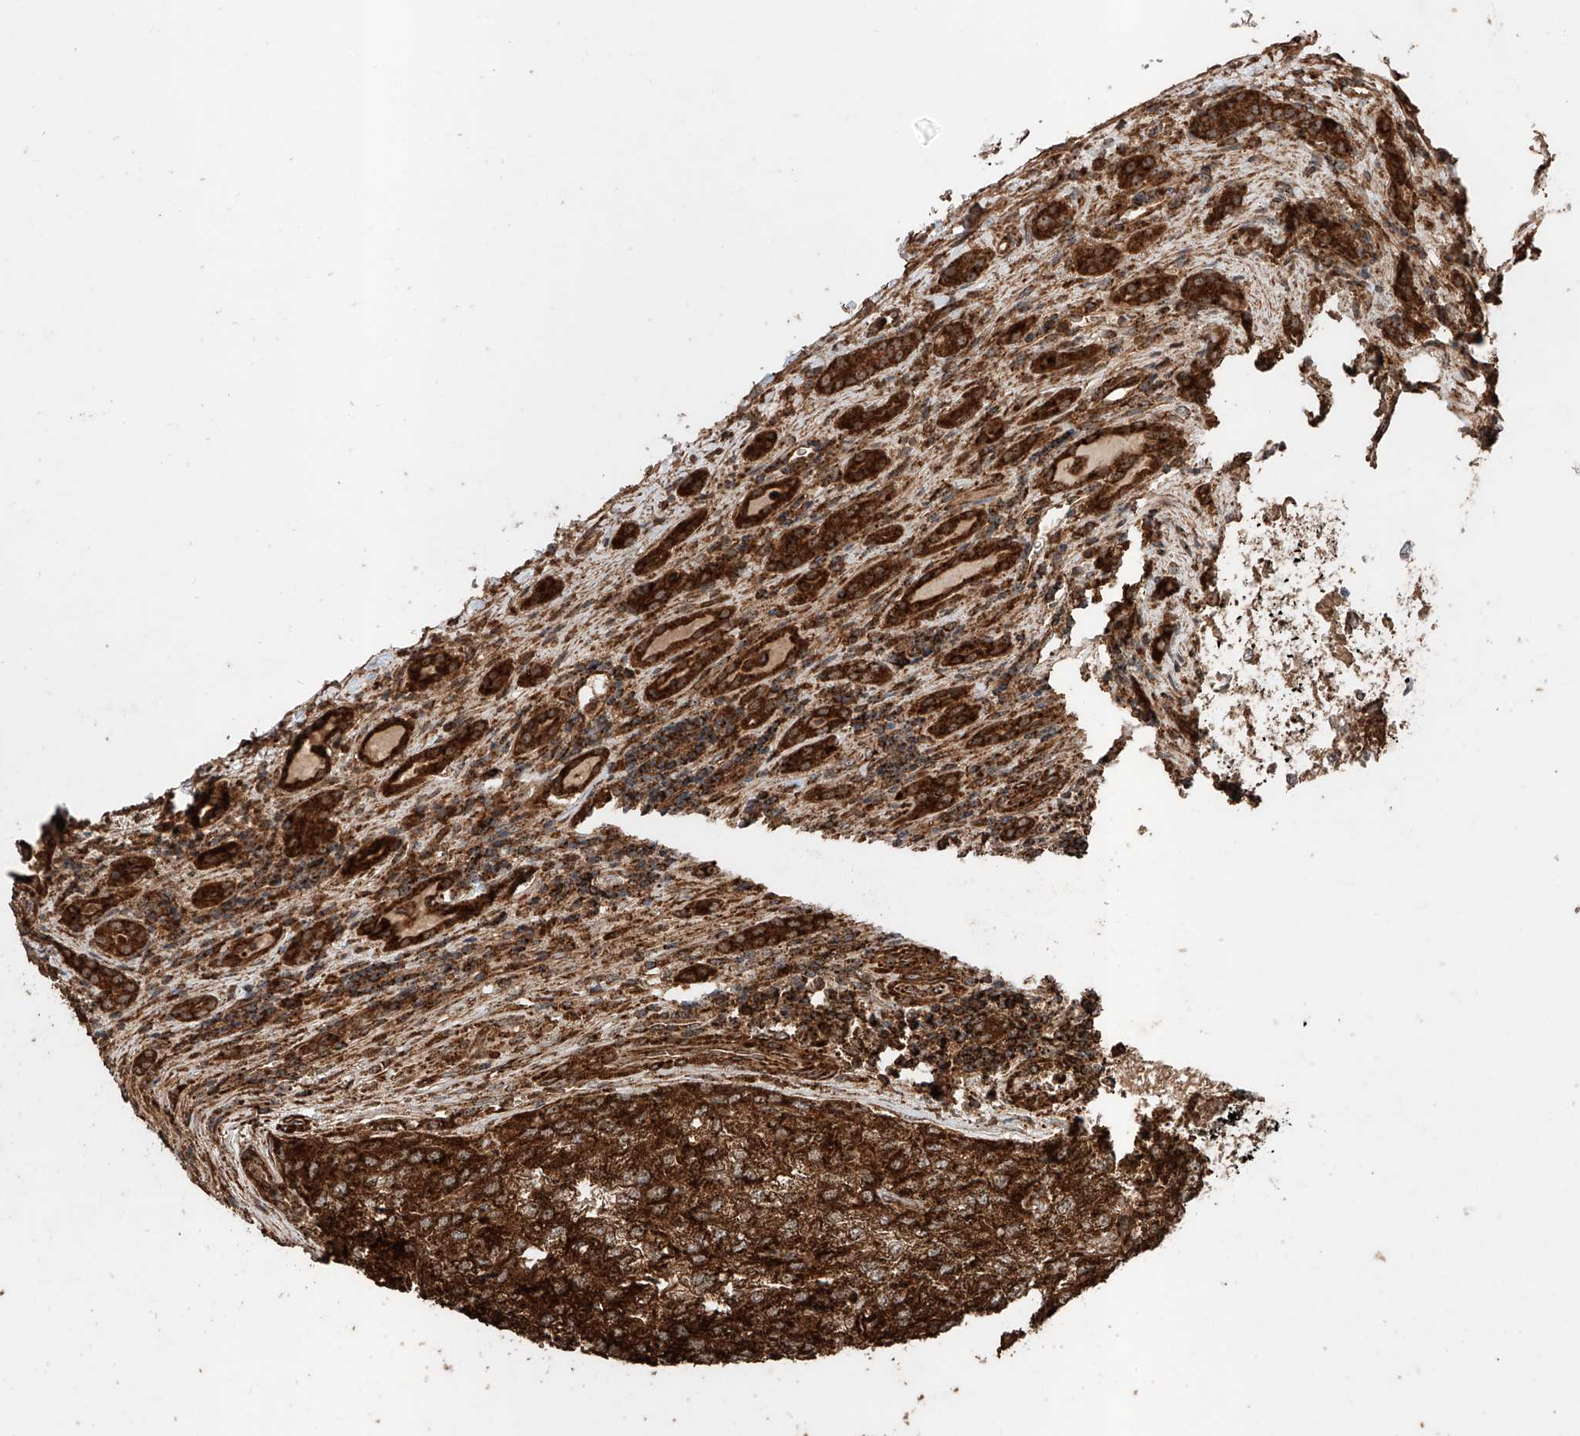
{"staining": {"intensity": "strong", "quantity": ">75%", "location": "cytoplasmic/membranous"}, "tissue": "renal cancer", "cell_type": "Tumor cells", "image_type": "cancer", "snomed": [{"axis": "morphology", "description": "Adenocarcinoma, NOS"}, {"axis": "topography", "description": "Kidney"}], "caption": "Immunohistochemistry (IHC) histopathology image of renal adenocarcinoma stained for a protein (brown), which exhibits high levels of strong cytoplasmic/membranous positivity in approximately >75% of tumor cells.", "gene": "PISD", "patient": {"sex": "female", "age": 54}}